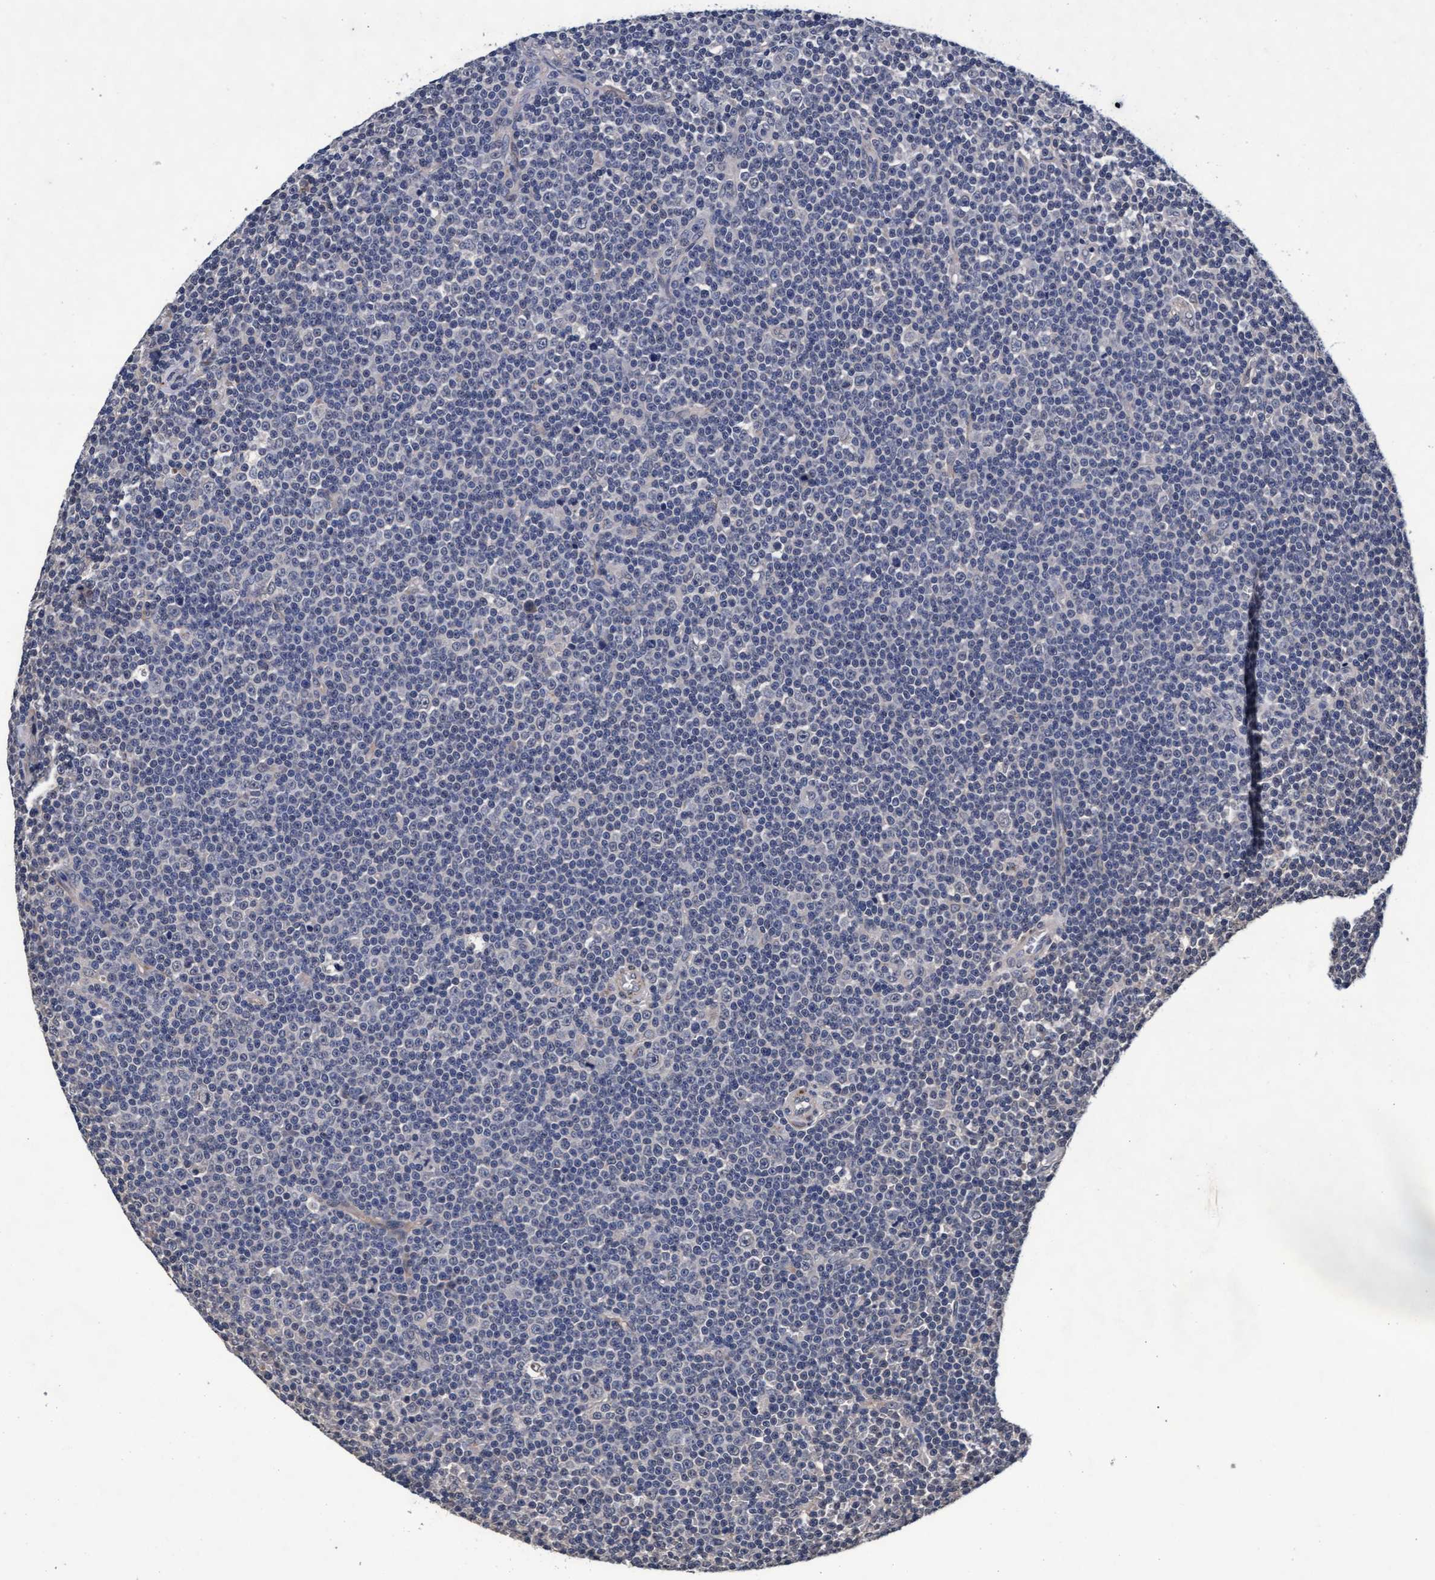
{"staining": {"intensity": "negative", "quantity": "none", "location": "none"}, "tissue": "lymphoma", "cell_type": "Tumor cells", "image_type": "cancer", "snomed": [{"axis": "morphology", "description": "Malignant lymphoma, non-Hodgkin's type, Low grade"}, {"axis": "topography", "description": "Lymph node"}], "caption": "Low-grade malignant lymphoma, non-Hodgkin's type stained for a protein using IHC demonstrates no staining tumor cells.", "gene": "CPQ", "patient": {"sex": "female", "age": 67}}